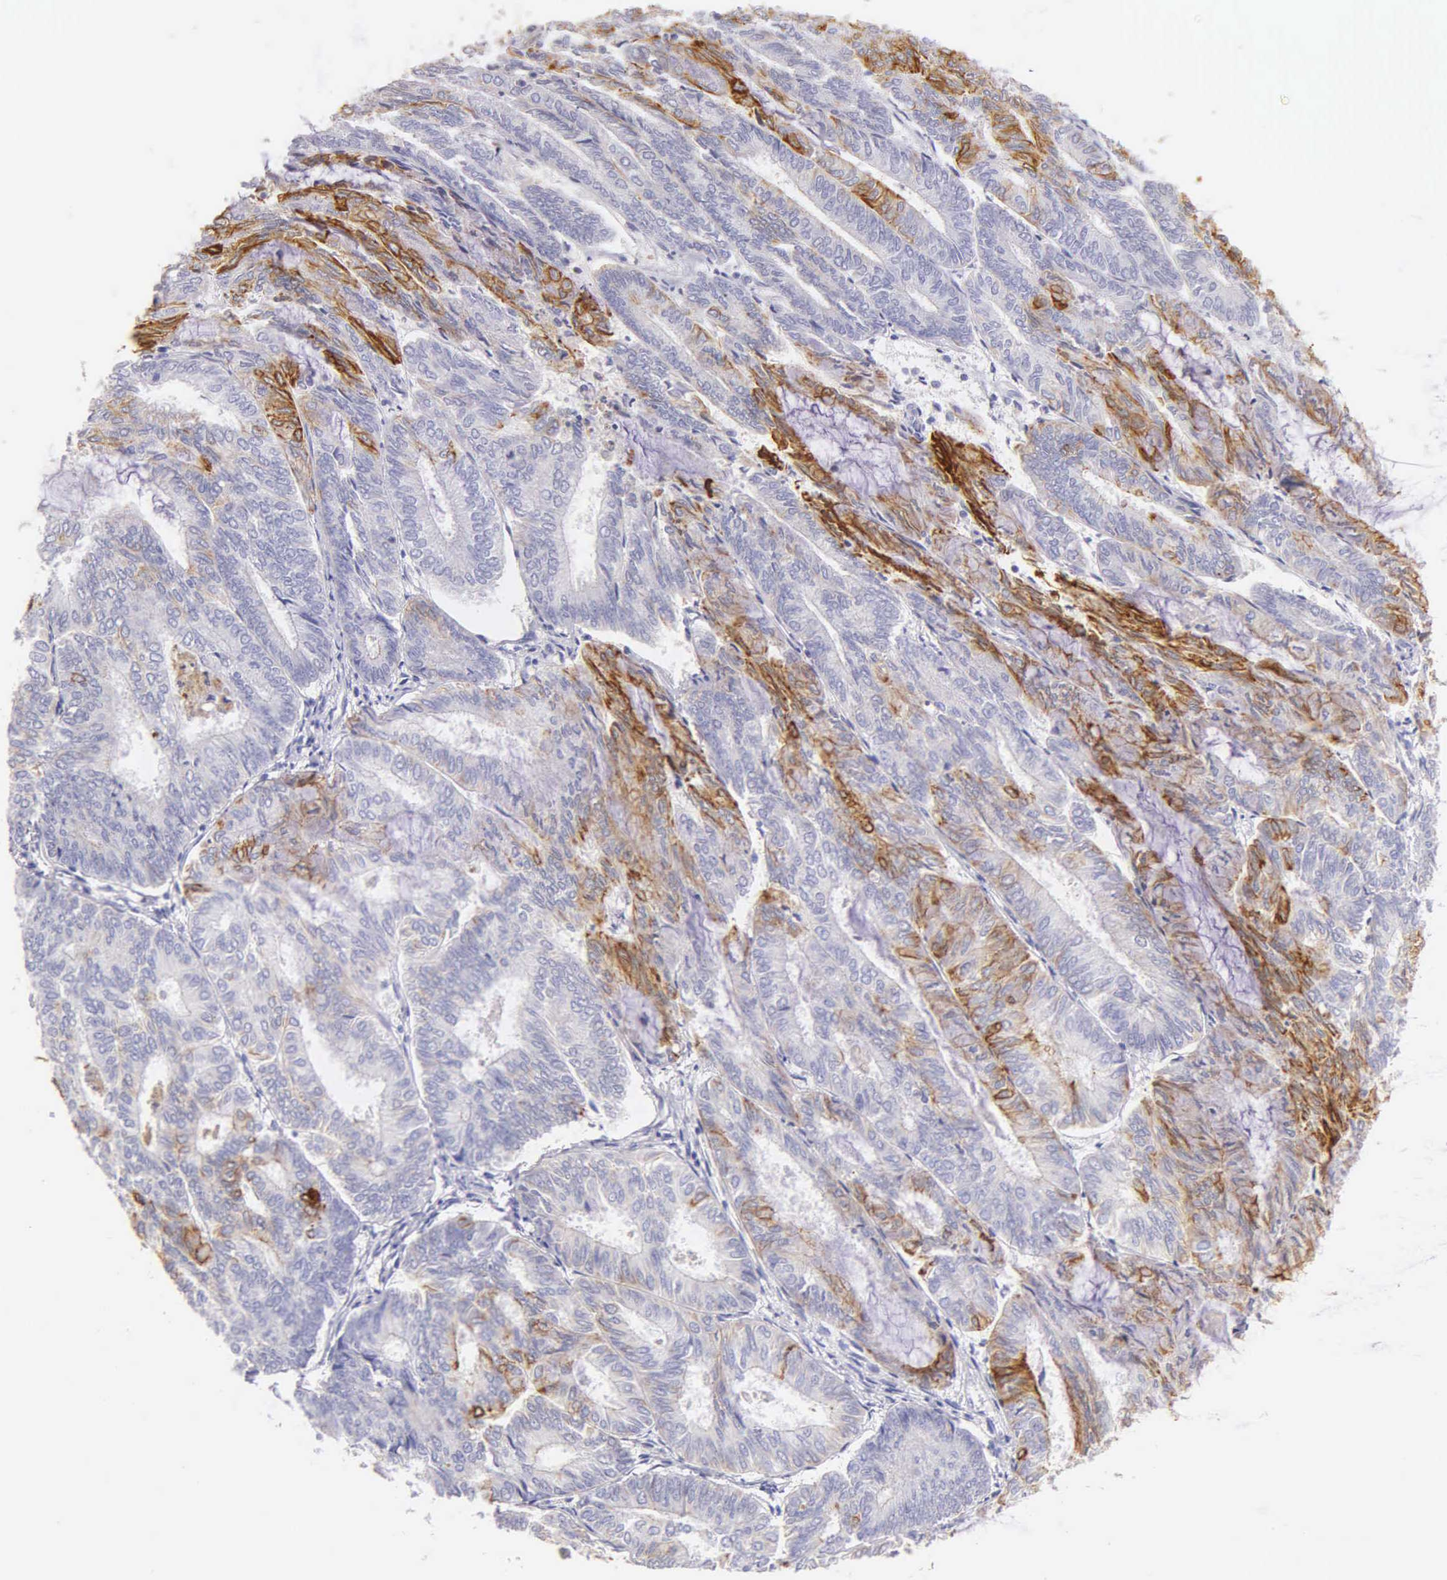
{"staining": {"intensity": "moderate", "quantity": "25%-75%", "location": "cytoplasmic/membranous"}, "tissue": "endometrial cancer", "cell_type": "Tumor cells", "image_type": "cancer", "snomed": [{"axis": "morphology", "description": "Adenocarcinoma, NOS"}, {"axis": "topography", "description": "Endometrium"}], "caption": "Immunohistochemical staining of adenocarcinoma (endometrial) exhibits medium levels of moderate cytoplasmic/membranous positivity in approximately 25%-75% of tumor cells. The staining was performed using DAB, with brown indicating positive protein expression. Nuclei are stained blue with hematoxylin.", "gene": "KRT17", "patient": {"sex": "female", "age": 59}}